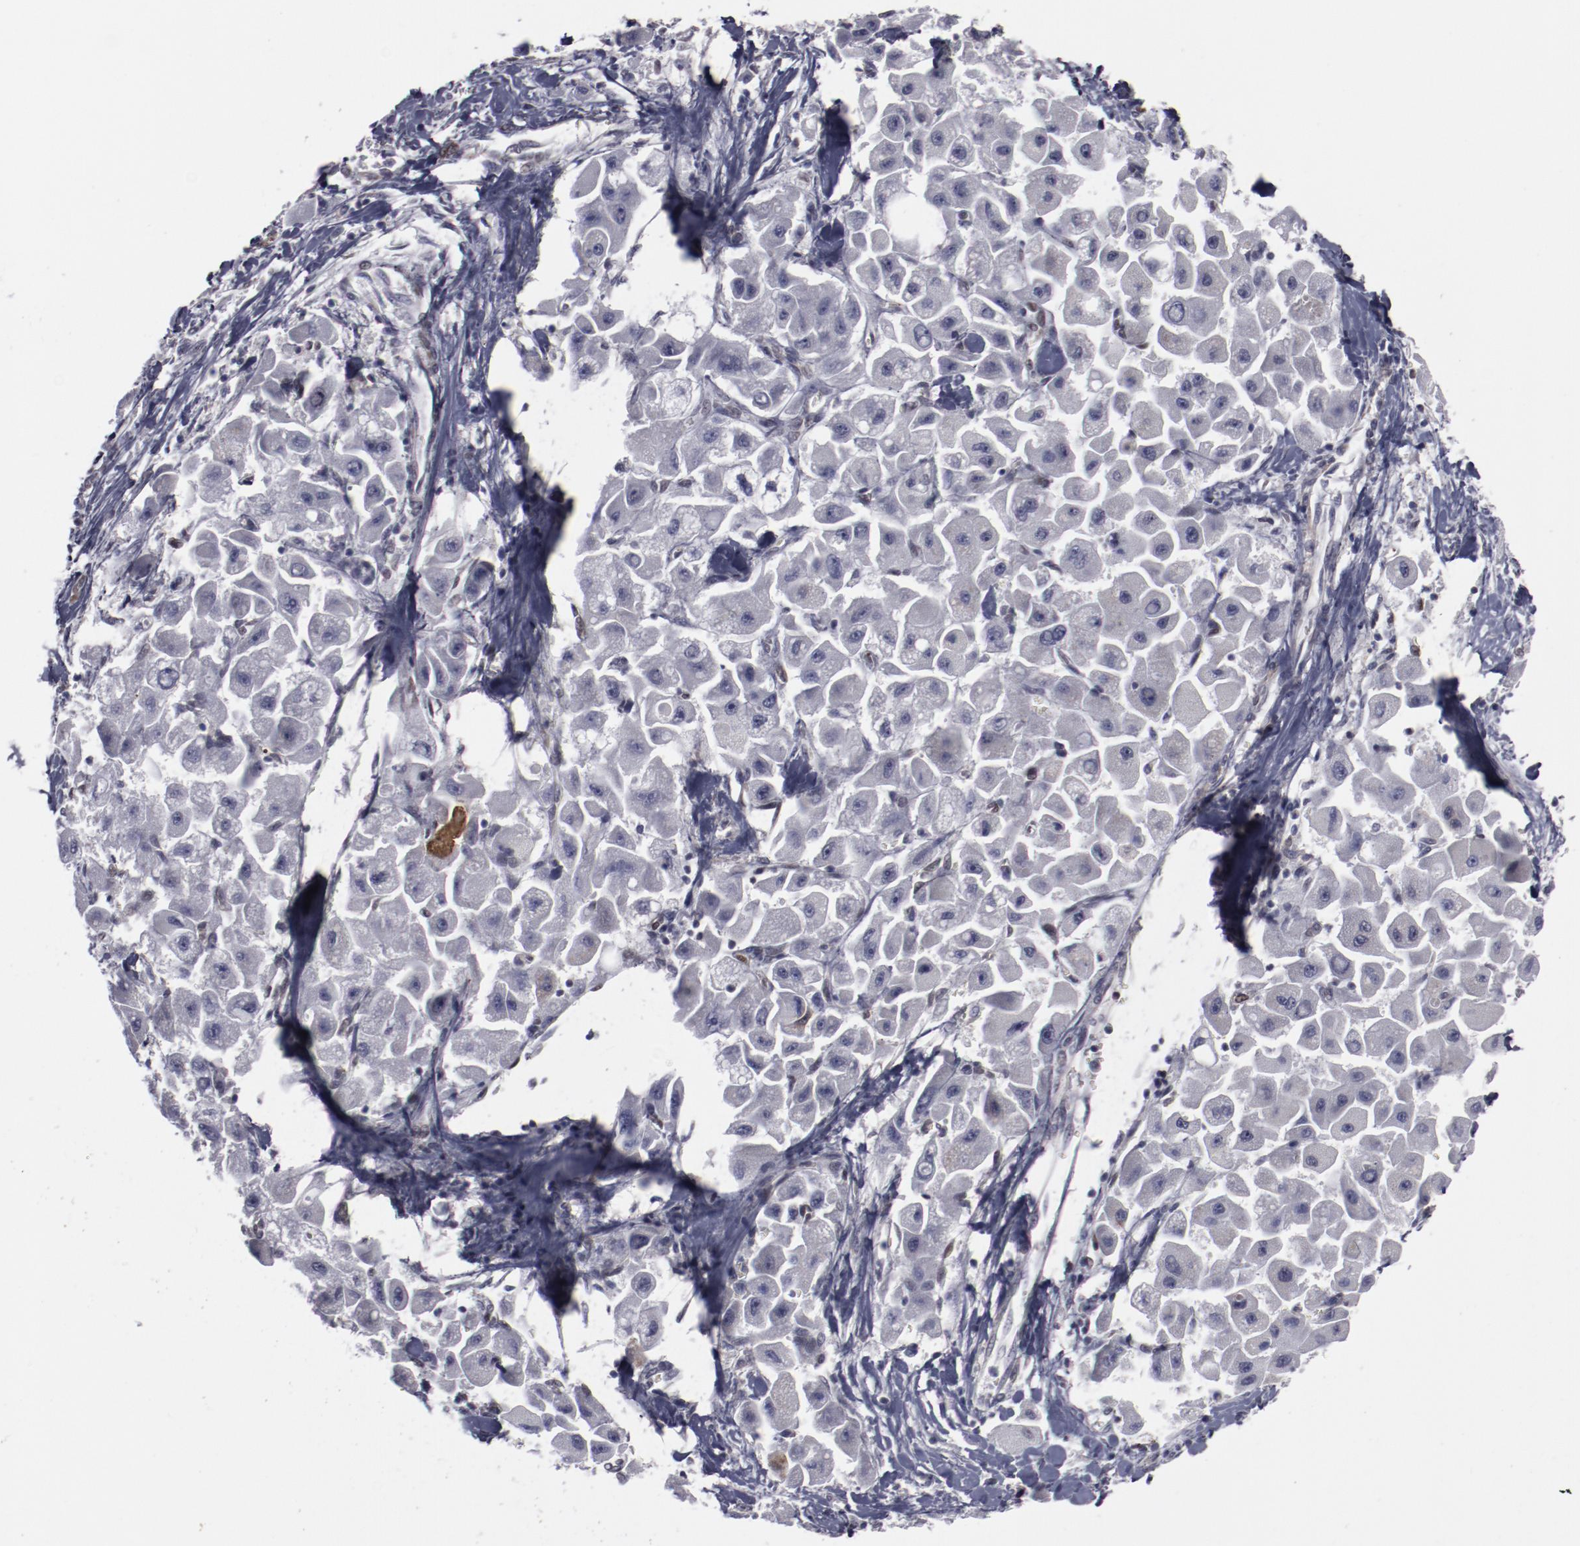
{"staining": {"intensity": "negative", "quantity": "none", "location": "none"}, "tissue": "liver cancer", "cell_type": "Tumor cells", "image_type": "cancer", "snomed": [{"axis": "morphology", "description": "Carcinoma, Hepatocellular, NOS"}, {"axis": "topography", "description": "Liver"}], "caption": "Tumor cells are negative for brown protein staining in liver cancer.", "gene": "LEF1", "patient": {"sex": "male", "age": 24}}